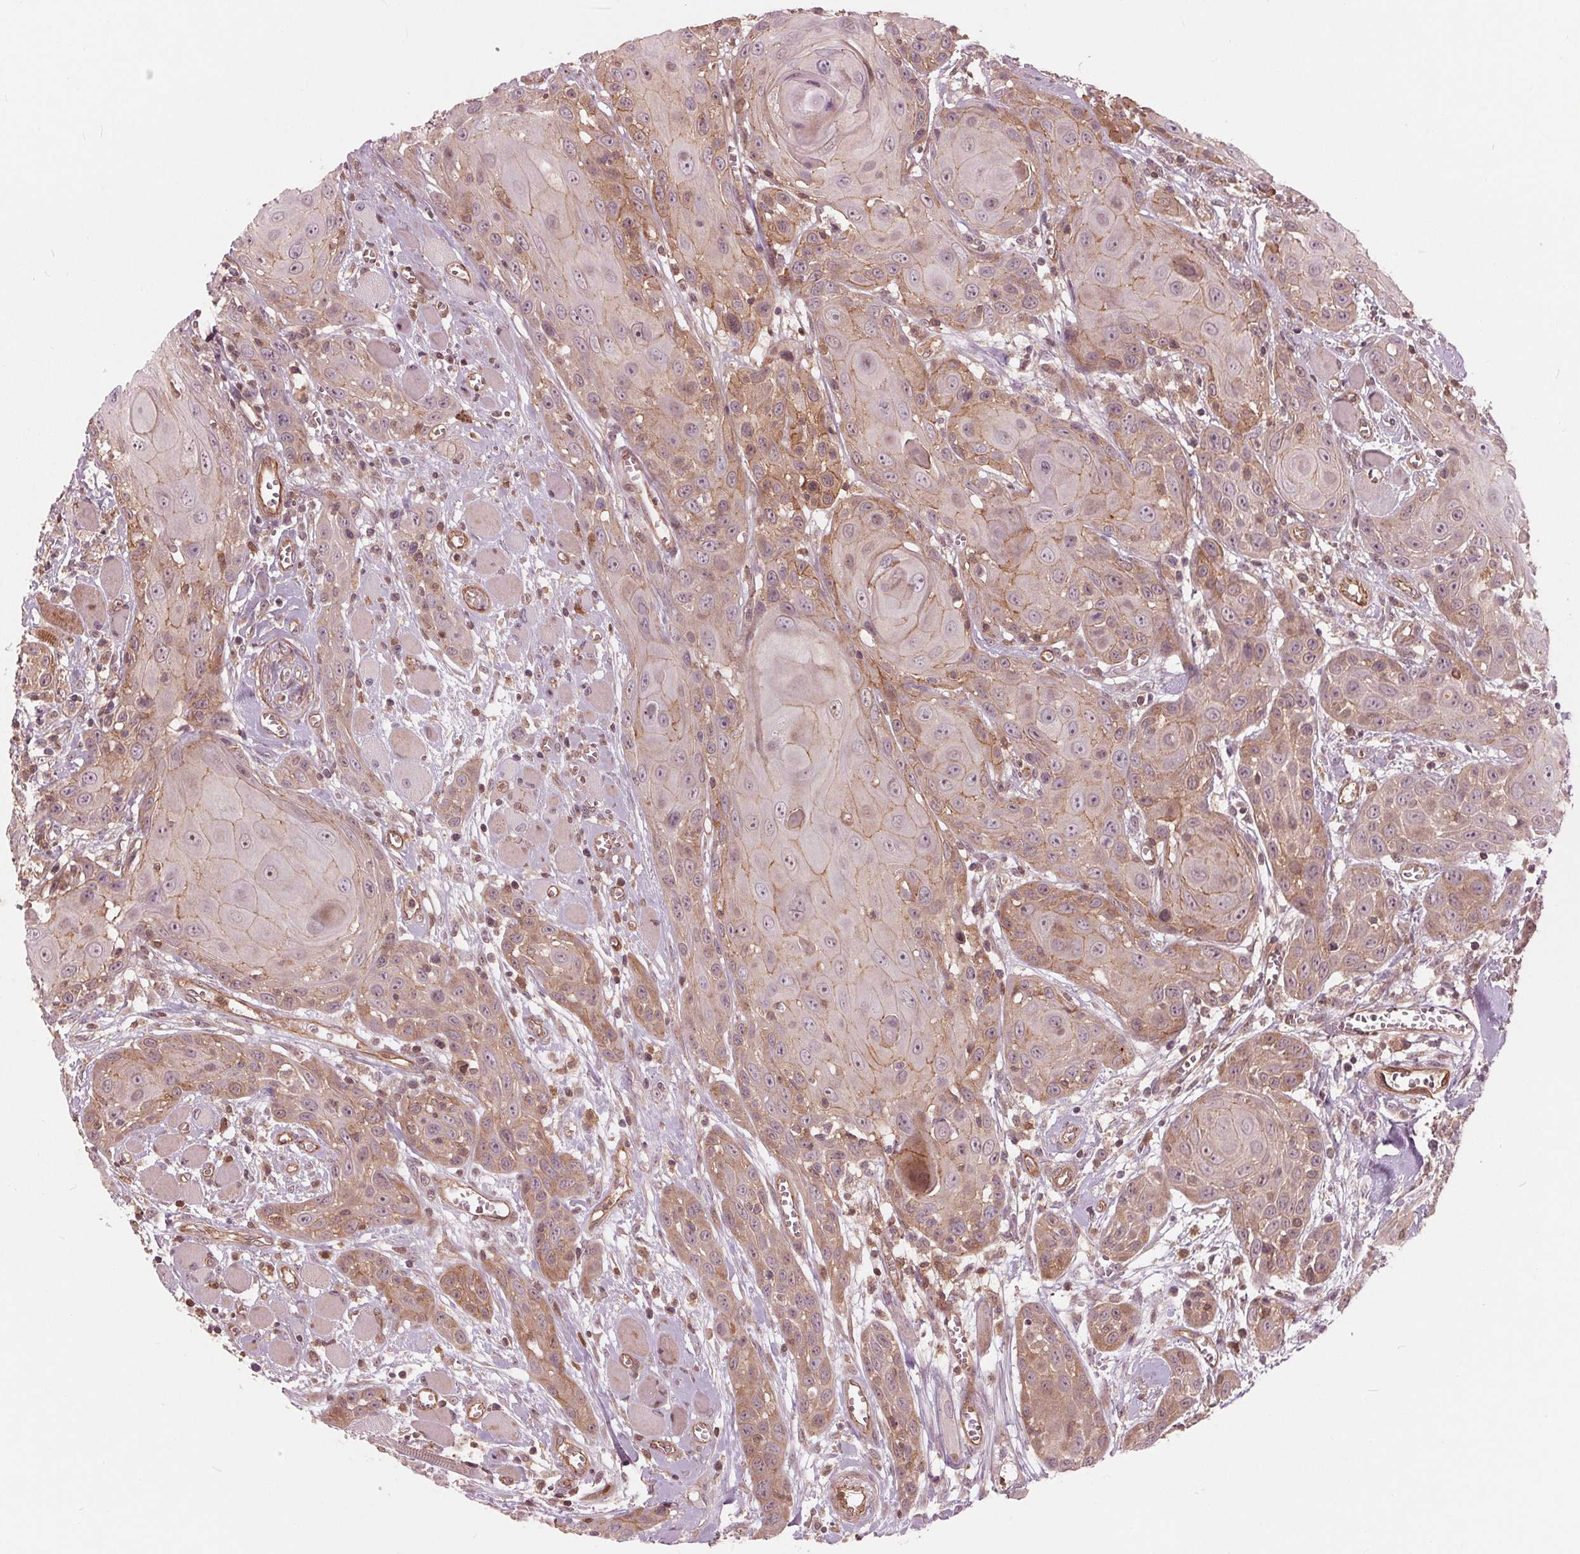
{"staining": {"intensity": "moderate", "quantity": "25%-75%", "location": "cytoplasmic/membranous,nuclear"}, "tissue": "head and neck cancer", "cell_type": "Tumor cells", "image_type": "cancer", "snomed": [{"axis": "morphology", "description": "Squamous cell carcinoma, NOS"}, {"axis": "topography", "description": "Head-Neck"}], "caption": "Protein expression analysis of human head and neck cancer reveals moderate cytoplasmic/membranous and nuclear positivity in approximately 25%-75% of tumor cells. (IHC, brightfield microscopy, high magnification).", "gene": "TXNIP", "patient": {"sex": "female", "age": 80}}